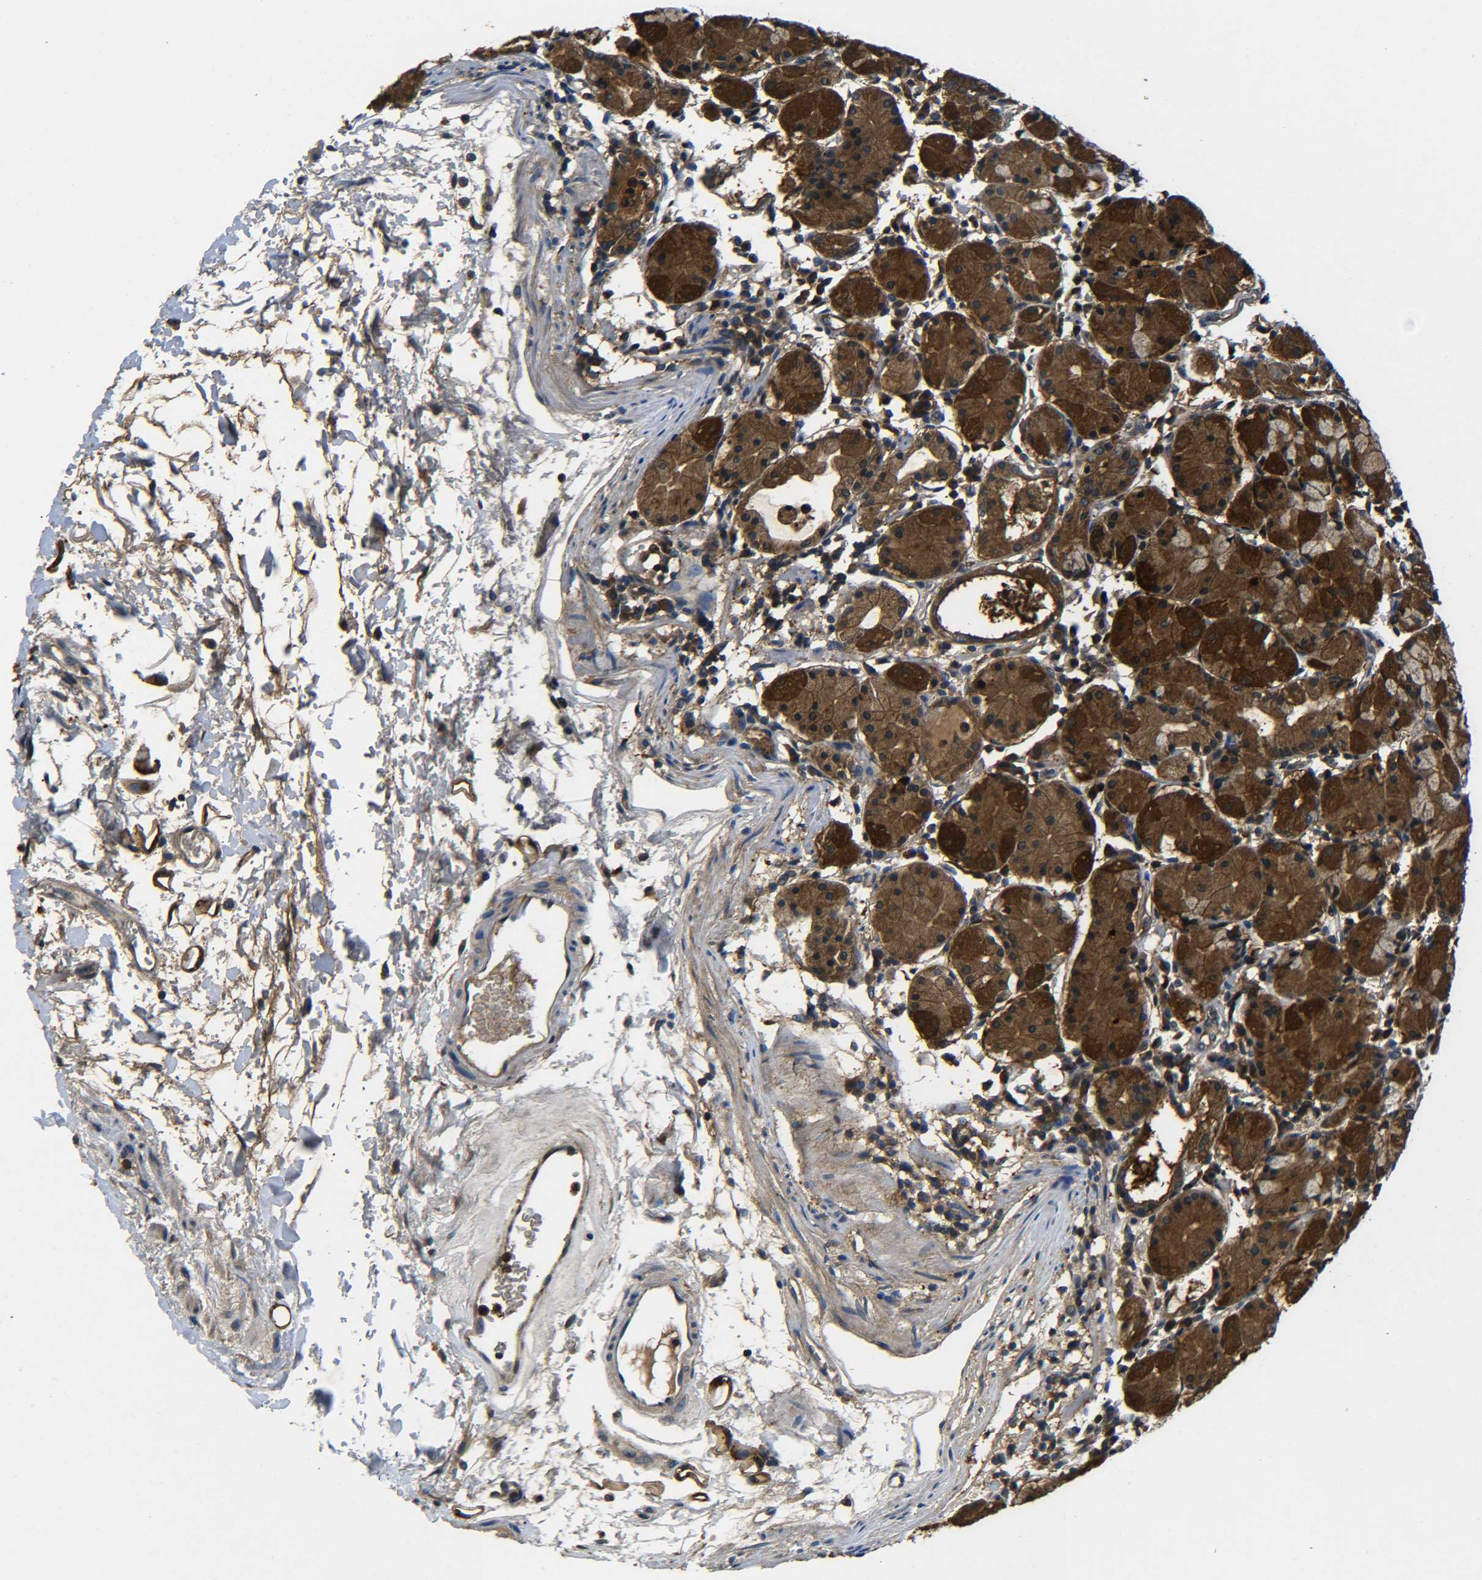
{"staining": {"intensity": "strong", "quantity": ">75%", "location": "cytoplasmic/membranous"}, "tissue": "stomach", "cell_type": "Glandular cells", "image_type": "normal", "snomed": [{"axis": "morphology", "description": "Normal tissue, NOS"}, {"axis": "topography", "description": "Stomach"}, {"axis": "topography", "description": "Stomach, lower"}], "caption": "Immunohistochemical staining of normal stomach reveals strong cytoplasmic/membranous protein staining in approximately >75% of glandular cells. The protein of interest is stained brown, and the nuclei are stained in blue (DAB (3,3'-diaminobenzidine) IHC with brightfield microscopy, high magnification).", "gene": "PREB", "patient": {"sex": "female", "age": 75}}